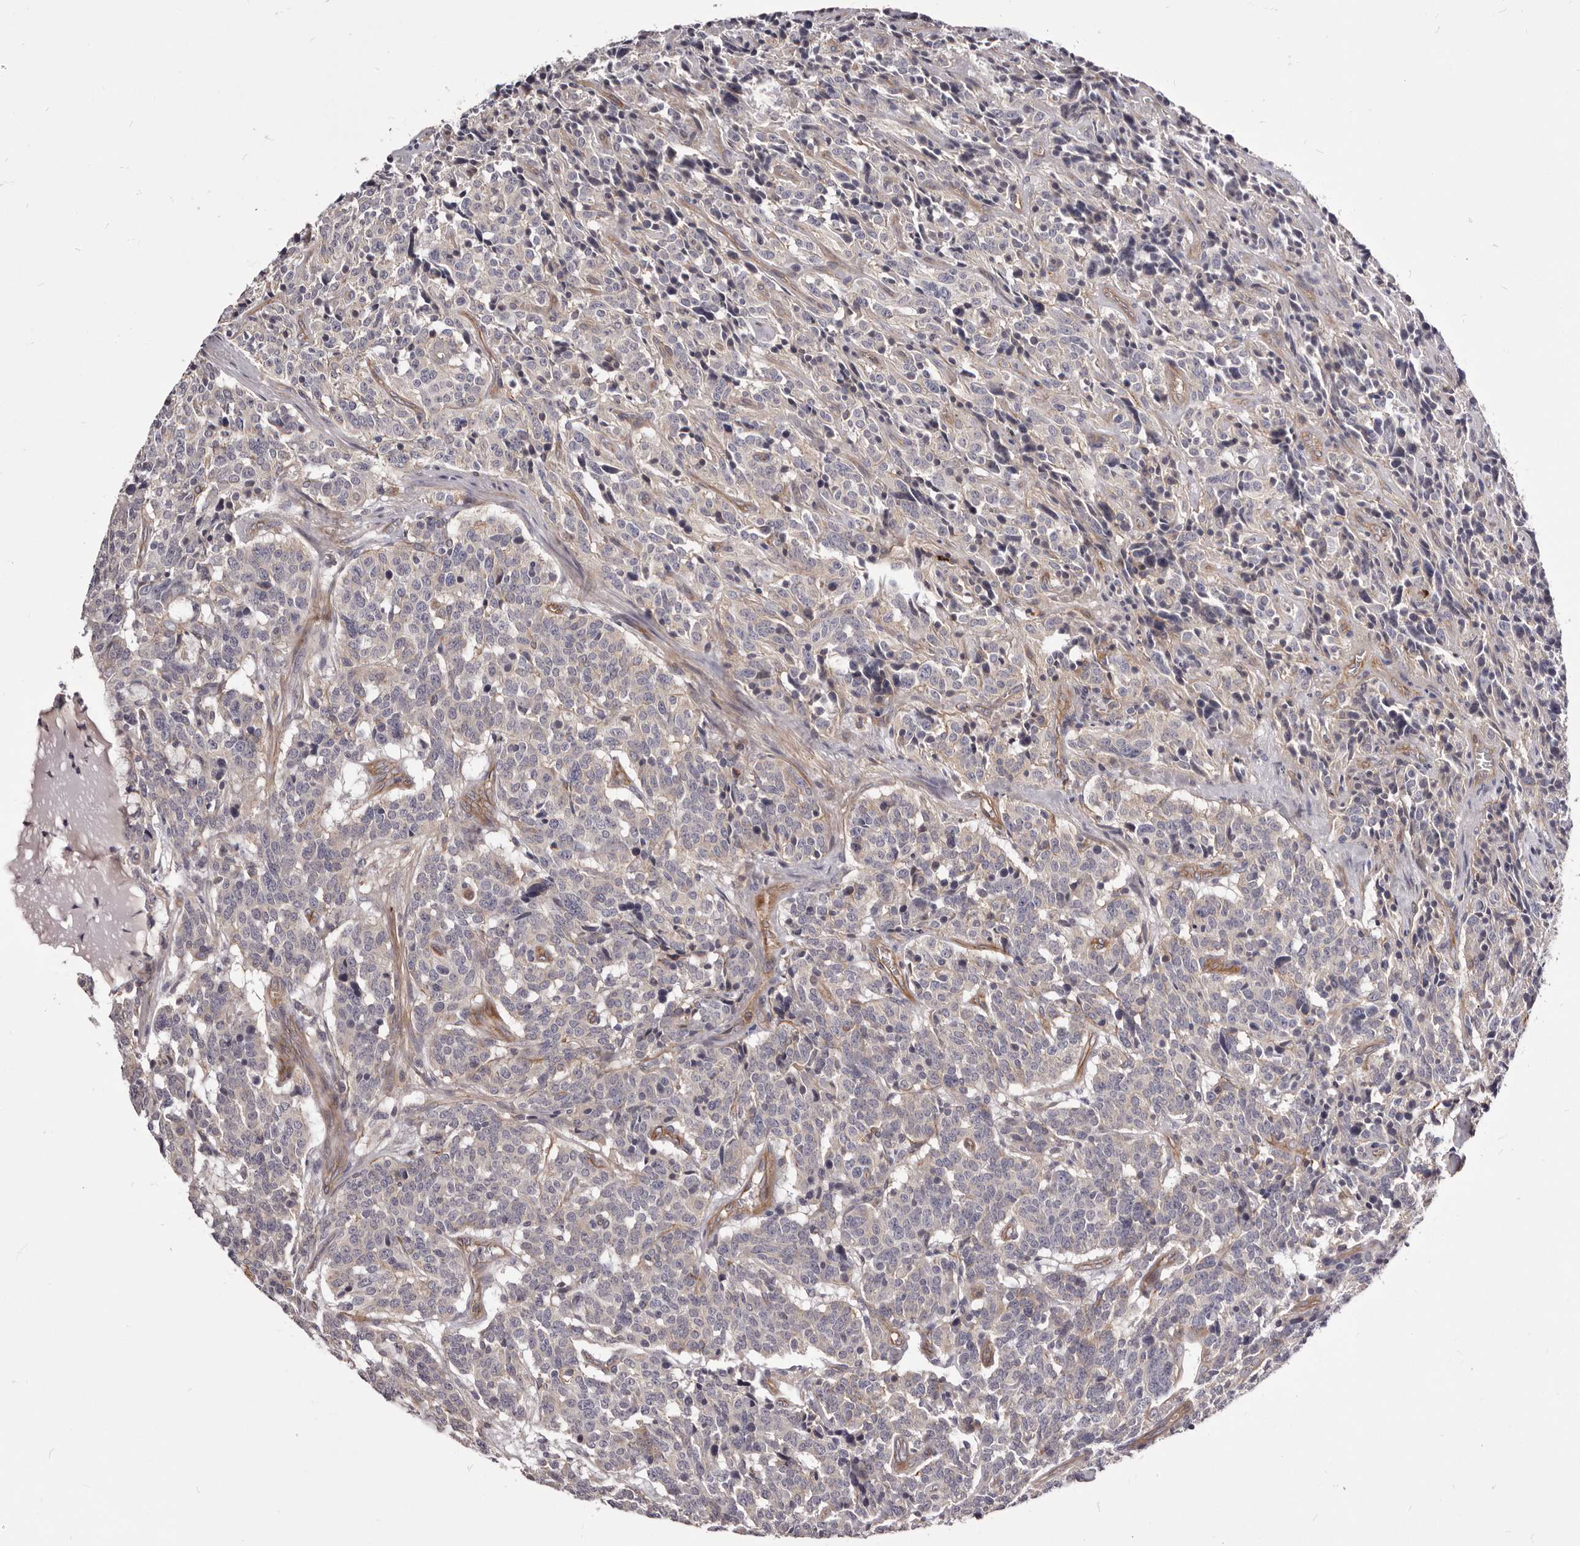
{"staining": {"intensity": "negative", "quantity": "none", "location": "none"}, "tissue": "carcinoid", "cell_type": "Tumor cells", "image_type": "cancer", "snomed": [{"axis": "morphology", "description": "Carcinoid, malignant, NOS"}, {"axis": "topography", "description": "Lung"}], "caption": "Immunohistochemistry of human carcinoid (malignant) displays no staining in tumor cells.", "gene": "DMRT2", "patient": {"sex": "female", "age": 46}}